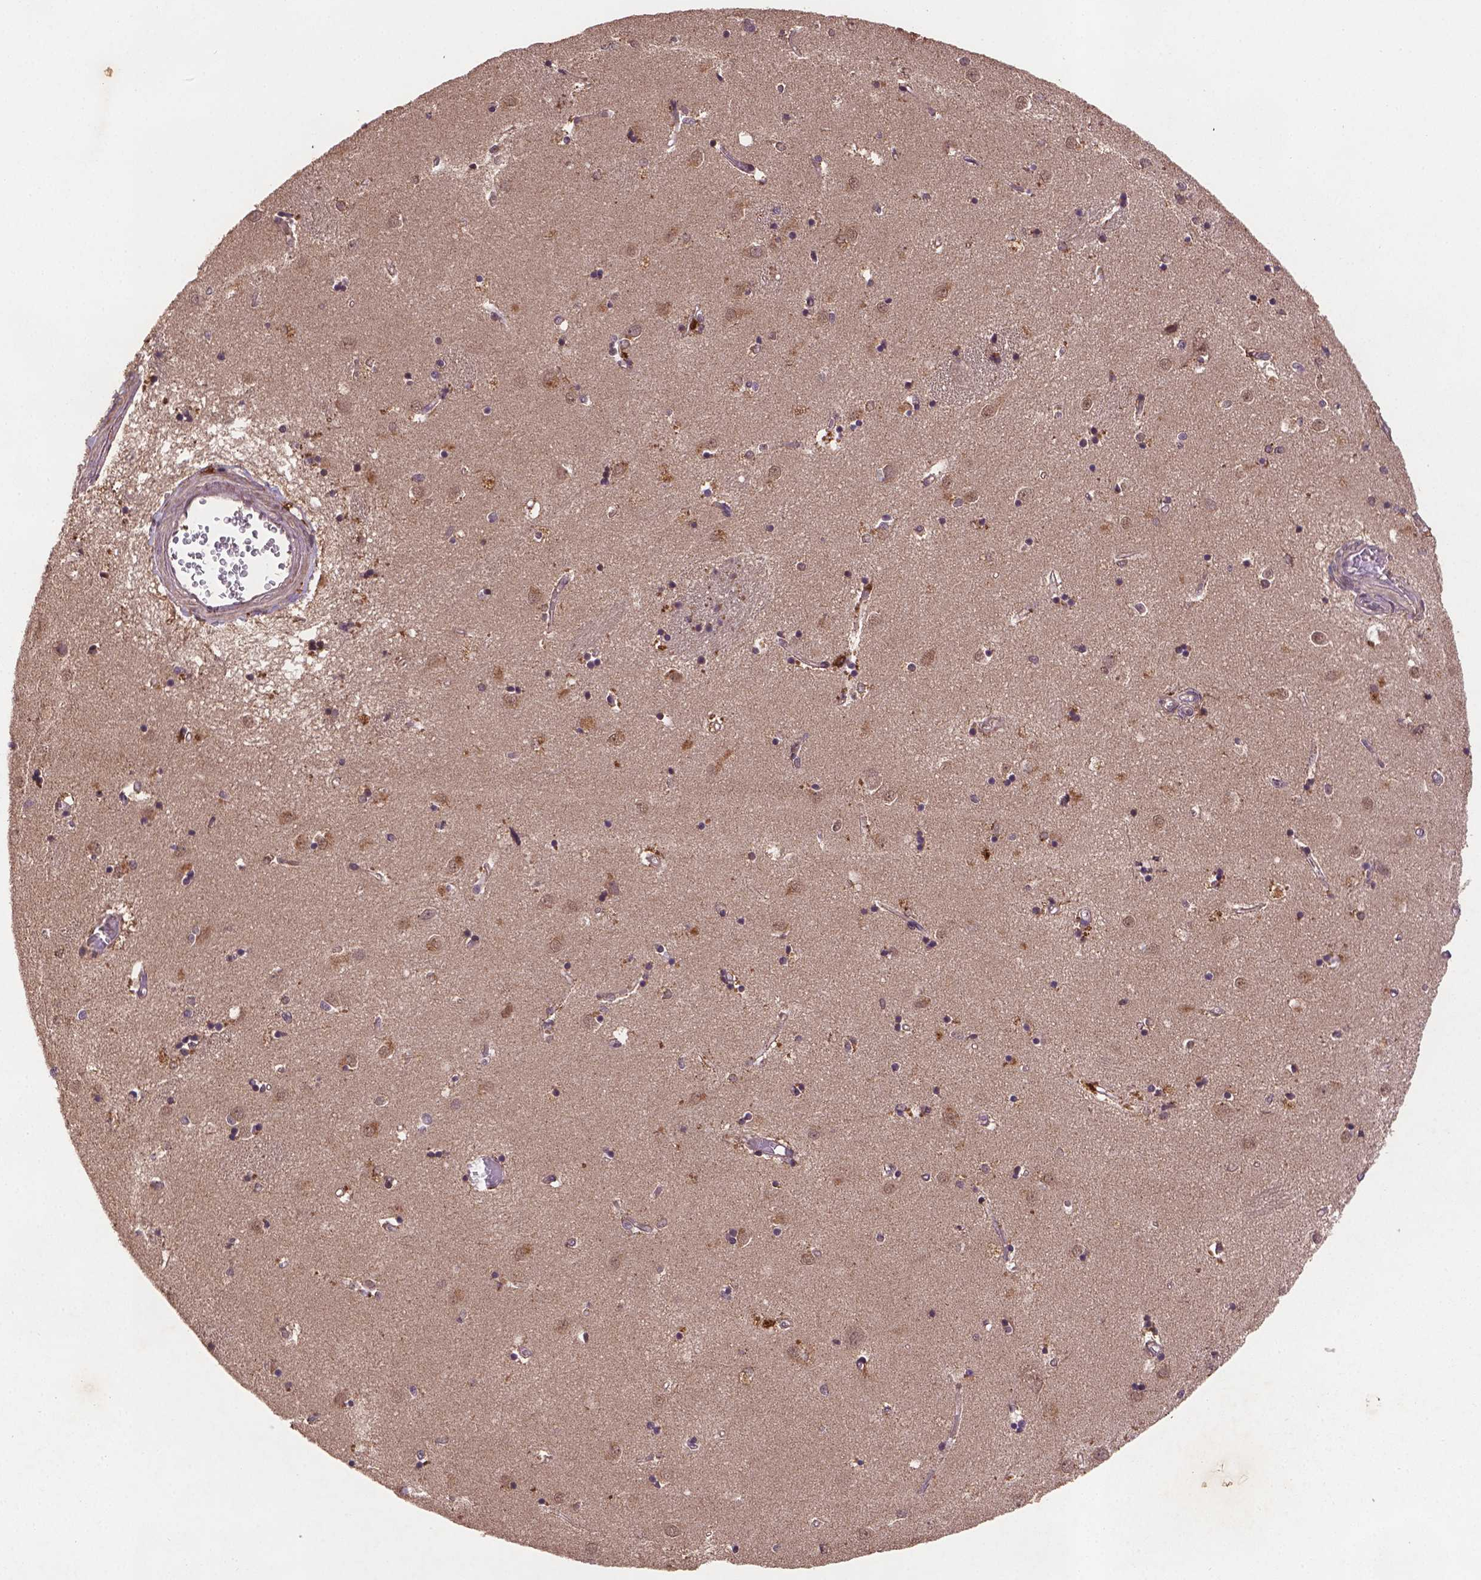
{"staining": {"intensity": "weak", "quantity": "<25%", "location": "cytoplasmic/membranous,nuclear"}, "tissue": "caudate", "cell_type": "Glial cells", "image_type": "normal", "snomed": [{"axis": "morphology", "description": "Normal tissue, NOS"}, {"axis": "topography", "description": "Lateral ventricle wall"}], "caption": "DAB immunohistochemical staining of unremarkable caudate reveals no significant staining in glial cells. (Stains: DAB immunohistochemistry with hematoxylin counter stain, Microscopy: brightfield microscopy at high magnification).", "gene": "NIPAL2", "patient": {"sex": "male", "age": 54}}